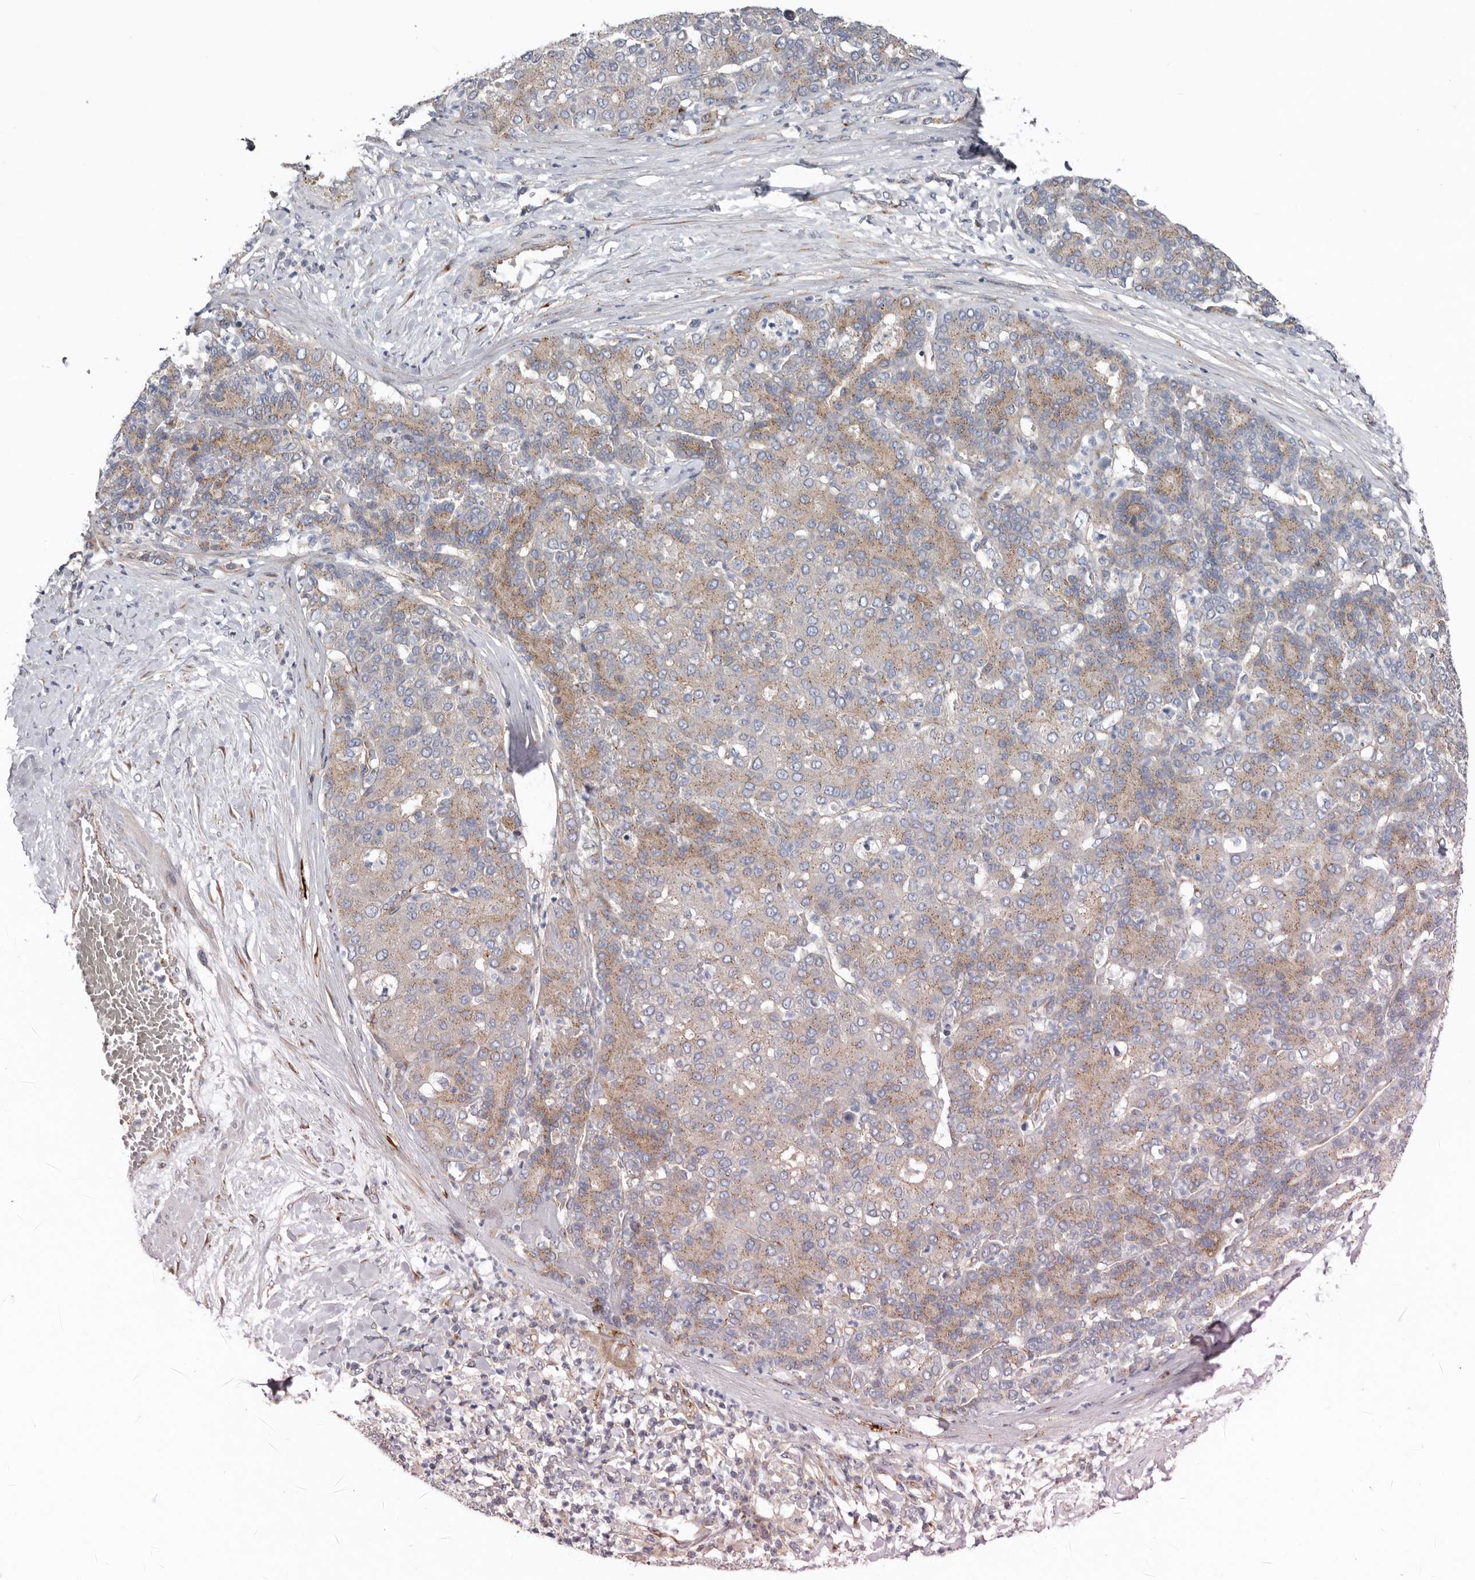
{"staining": {"intensity": "weak", "quantity": ">75%", "location": "cytoplasmic/membranous"}, "tissue": "liver cancer", "cell_type": "Tumor cells", "image_type": "cancer", "snomed": [{"axis": "morphology", "description": "Carcinoma, Hepatocellular, NOS"}, {"axis": "topography", "description": "Liver"}], "caption": "Human liver cancer (hepatocellular carcinoma) stained with a protein marker displays weak staining in tumor cells.", "gene": "LUZP1", "patient": {"sex": "male", "age": 65}}